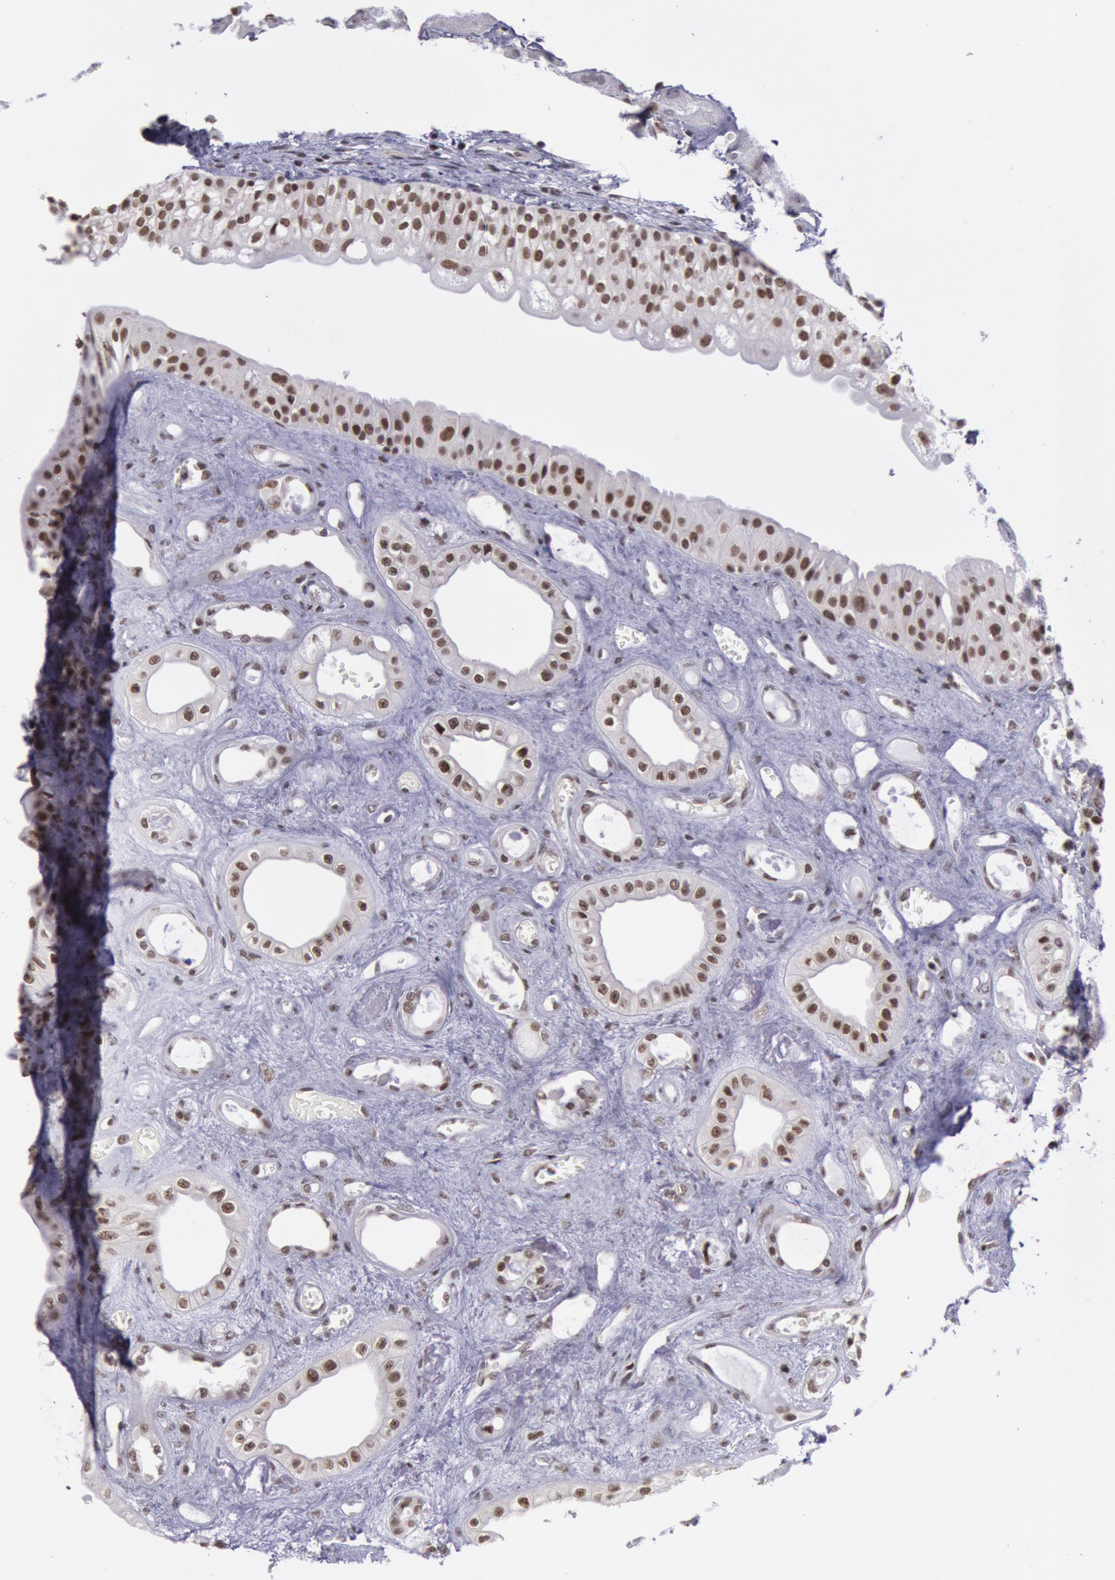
{"staining": {"intensity": "moderate", "quantity": ">75%", "location": "nuclear"}, "tissue": "urinary bladder", "cell_type": "Urothelial cells", "image_type": "normal", "snomed": [{"axis": "morphology", "description": "Normal tissue, NOS"}, {"axis": "topography", "description": "Kidney"}, {"axis": "topography", "description": "Urinary bladder"}], "caption": "Immunohistochemical staining of unremarkable human urinary bladder shows >75% levels of moderate nuclear protein expression in about >75% of urothelial cells.", "gene": "NKAP", "patient": {"sex": "male", "age": 67}}